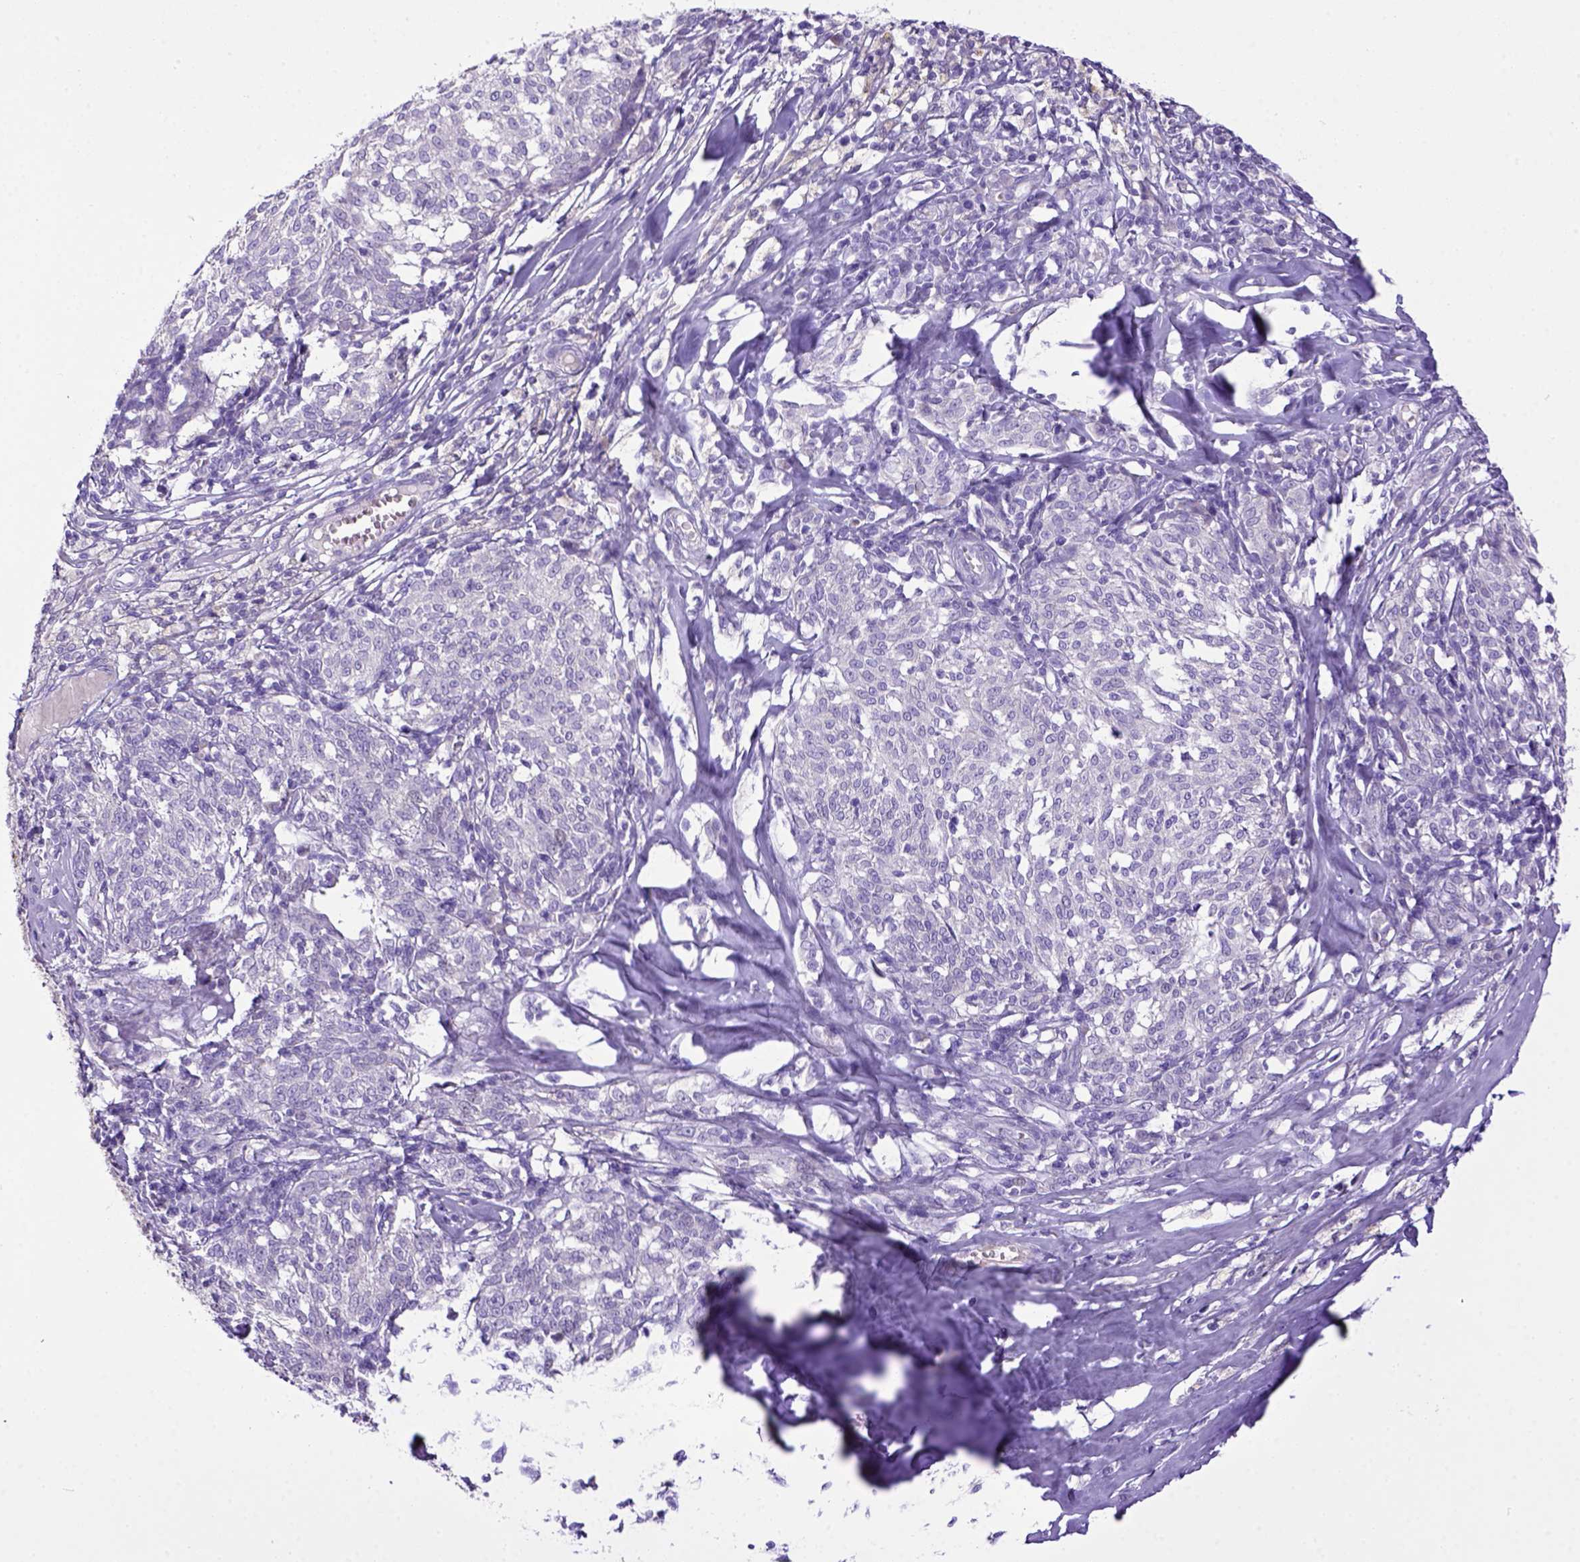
{"staining": {"intensity": "negative", "quantity": "none", "location": "none"}, "tissue": "melanoma", "cell_type": "Tumor cells", "image_type": "cancer", "snomed": [{"axis": "morphology", "description": "Malignant melanoma, NOS"}, {"axis": "topography", "description": "Skin"}], "caption": "Melanoma stained for a protein using immunohistochemistry (IHC) exhibits no positivity tumor cells.", "gene": "KIT", "patient": {"sex": "female", "age": 72}}